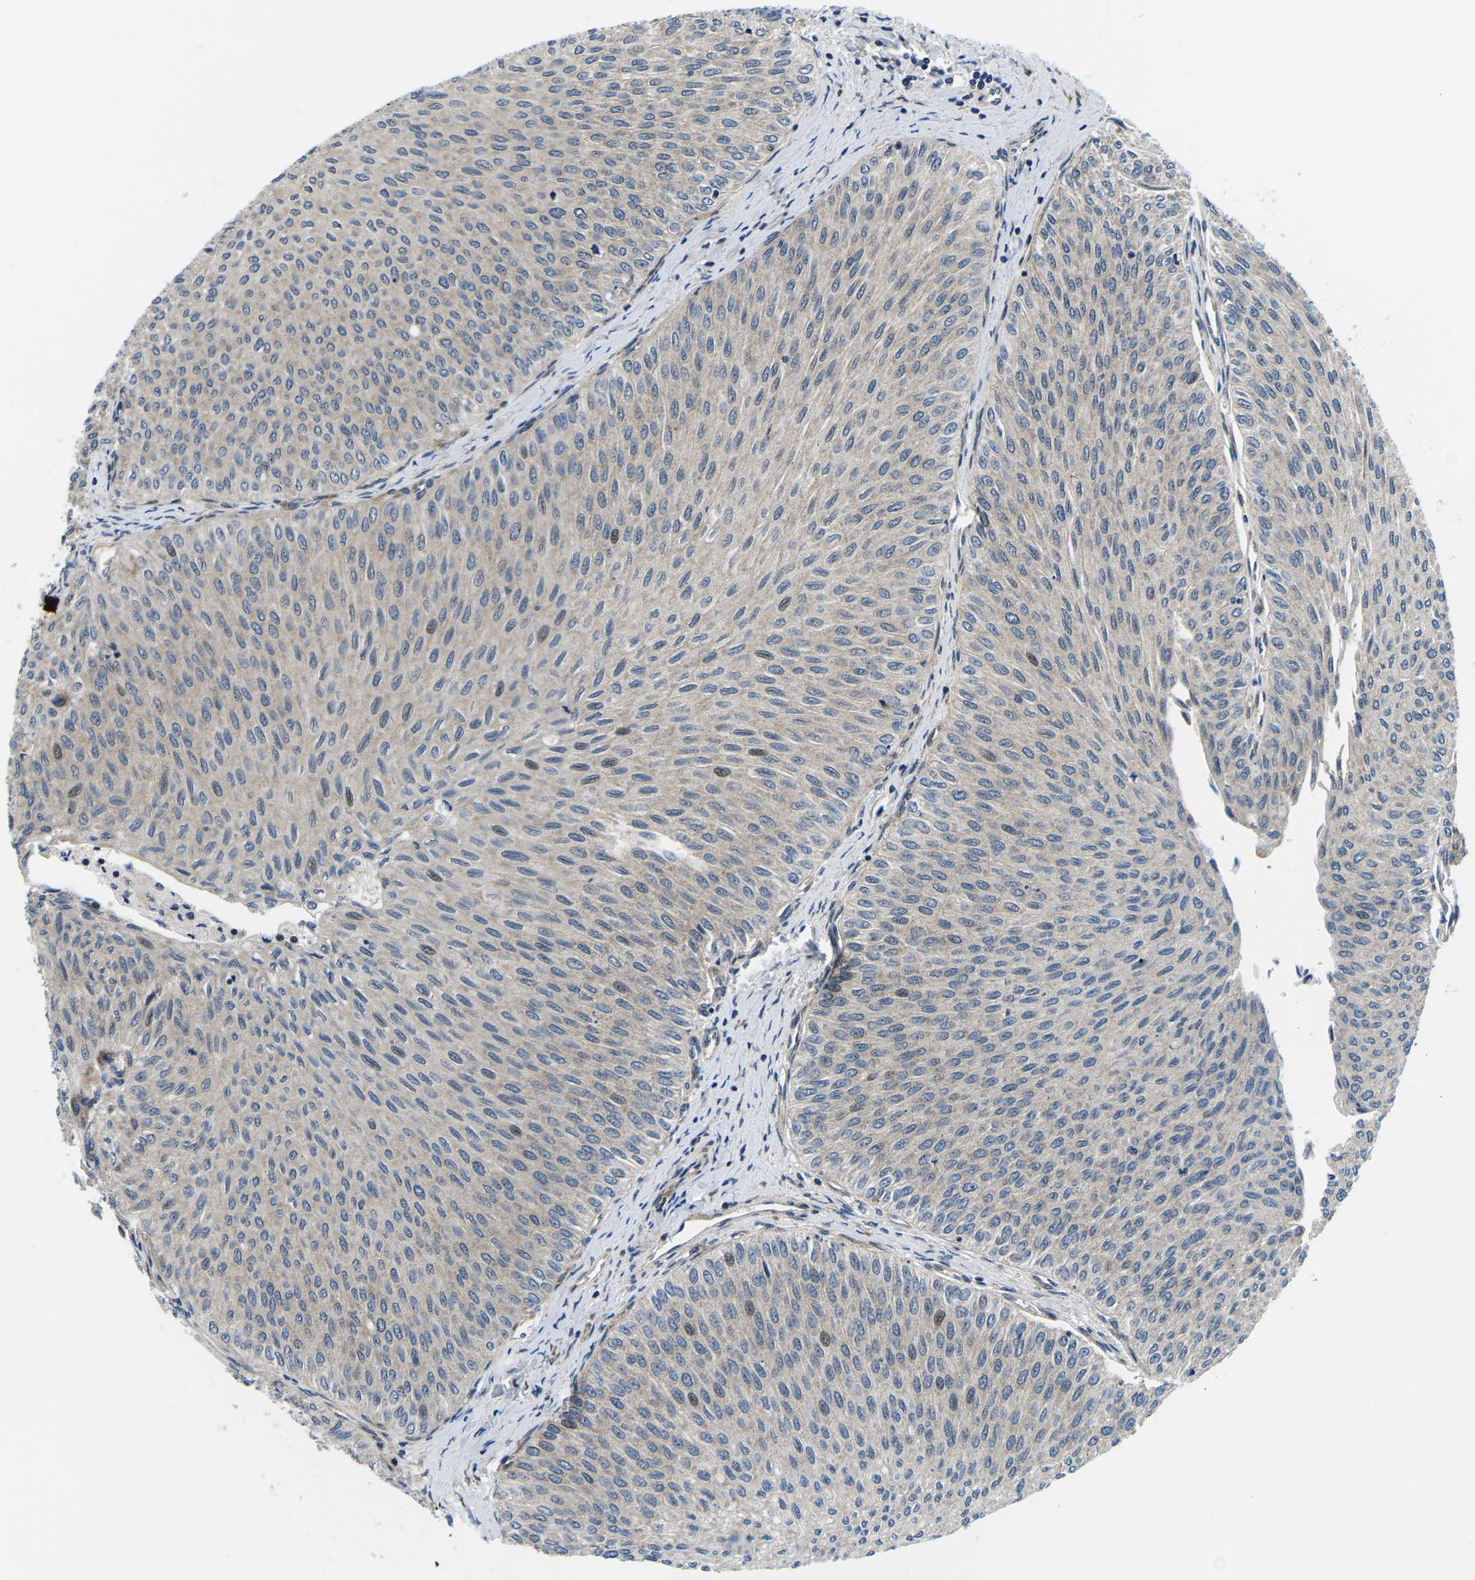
{"staining": {"intensity": "moderate", "quantity": "<25%", "location": "nuclear"}, "tissue": "urothelial cancer", "cell_type": "Tumor cells", "image_type": "cancer", "snomed": [{"axis": "morphology", "description": "Urothelial carcinoma, Low grade"}, {"axis": "topography", "description": "Urinary bladder"}], "caption": "An image showing moderate nuclear positivity in approximately <25% of tumor cells in urothelial cancer, as visualized by brown immunohistochemical staining.", "gene": "EIF4E", "patient": {"sex": "male", "age": 78}}